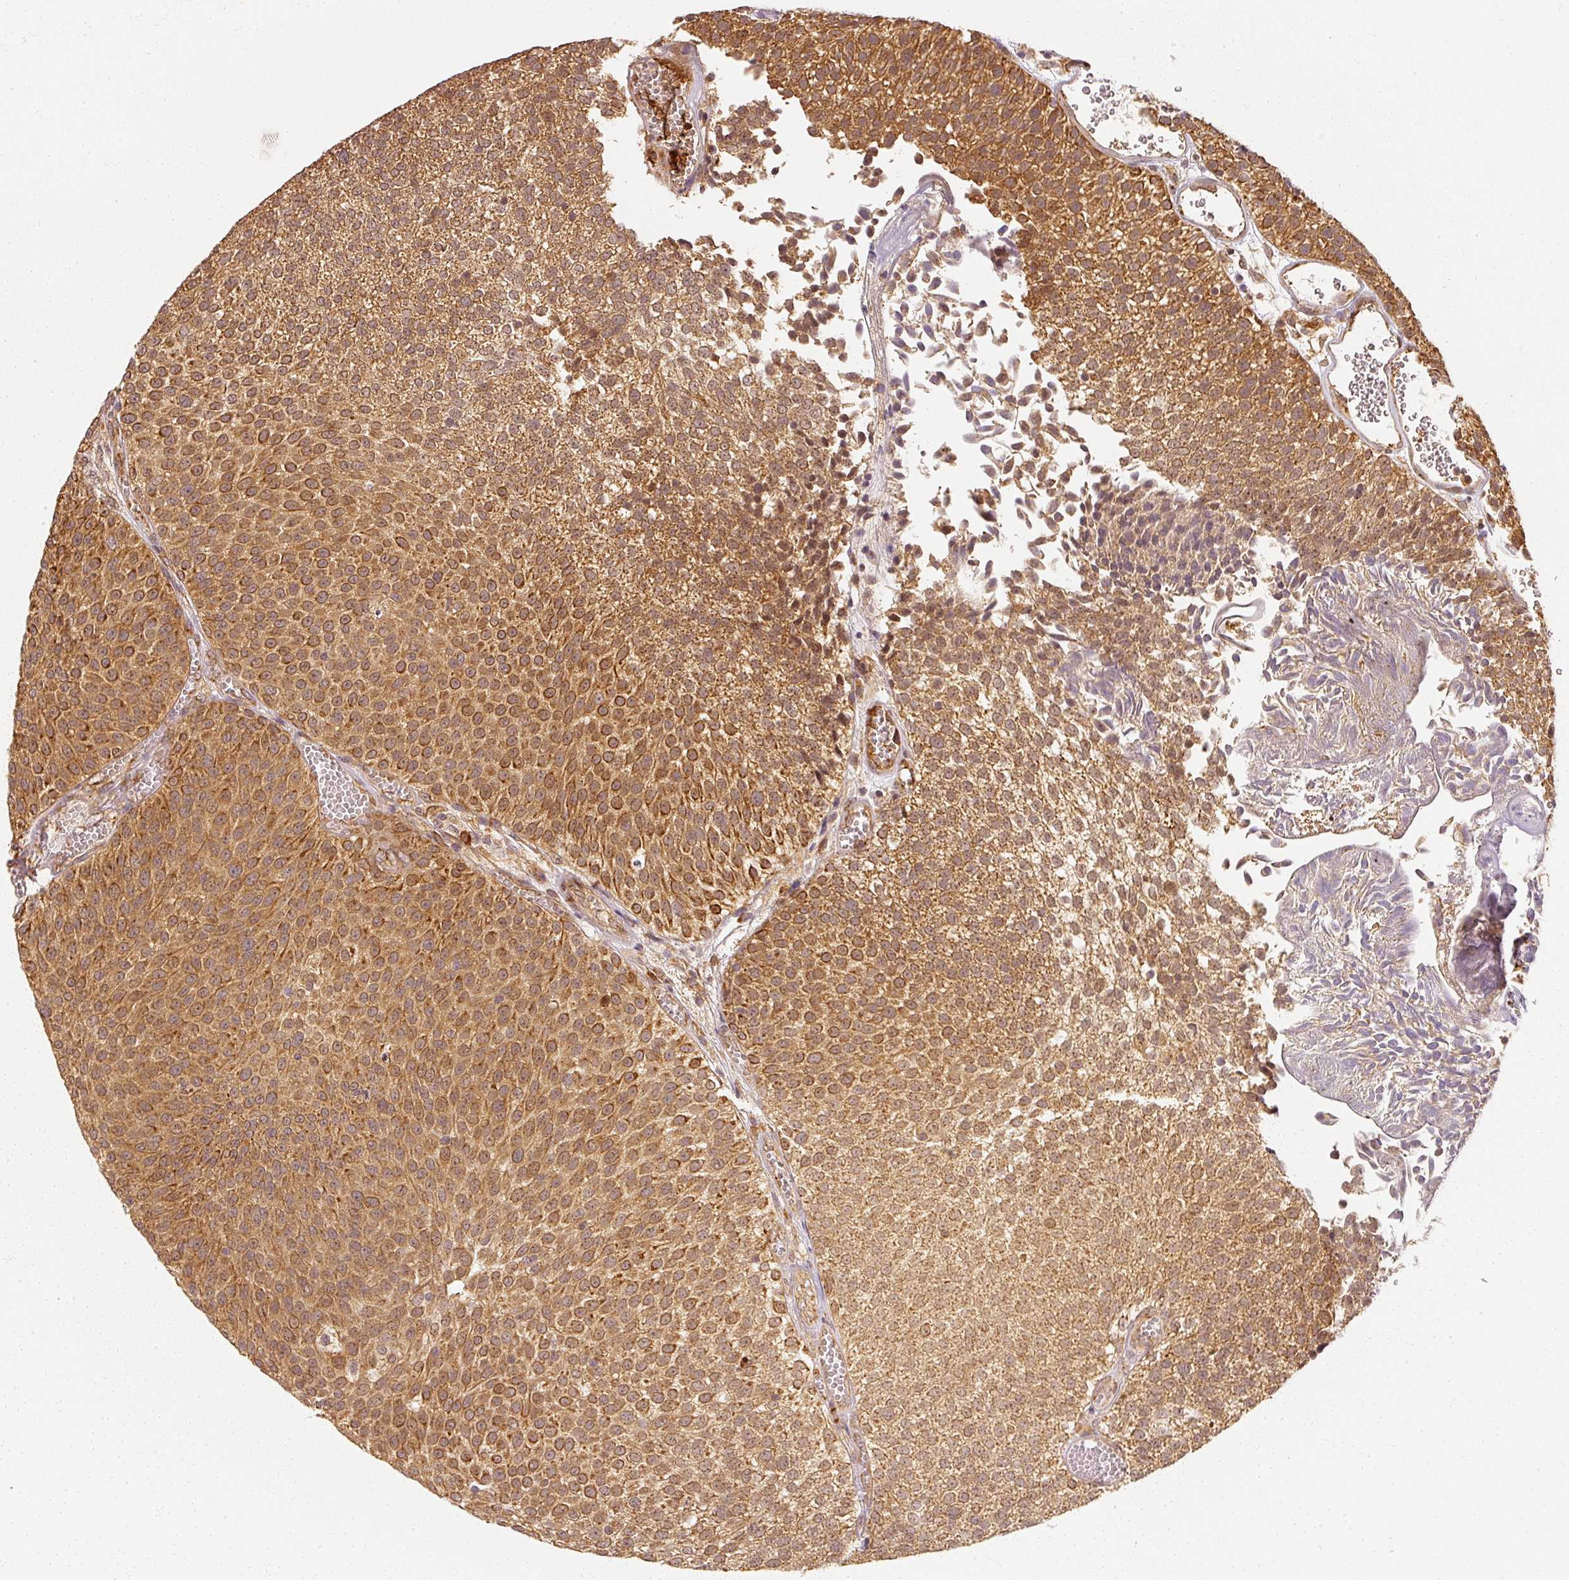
{"staining": {"intensity": "strong", "quantity": ">75%", "location": "cytoplasmic/membranous"}, "tissue": "urothelial cancer", "cell_type": "Tumor cells", "image_type": "cancer", "snomed": [{"axis": "morphology", "description": "Urothelial carcinoma, Low grade"}, {"axis": "topography", "description": "Urinary bladder"}], "caption": "There is high levels of strong cytoplasmic/membranous expression in tumor cells of urothelial cancer, as demonstrated by immunohistochemical staining (brown color).", "gene": "EEF1A2", "patient": {"sex": "female", "age": 79}}